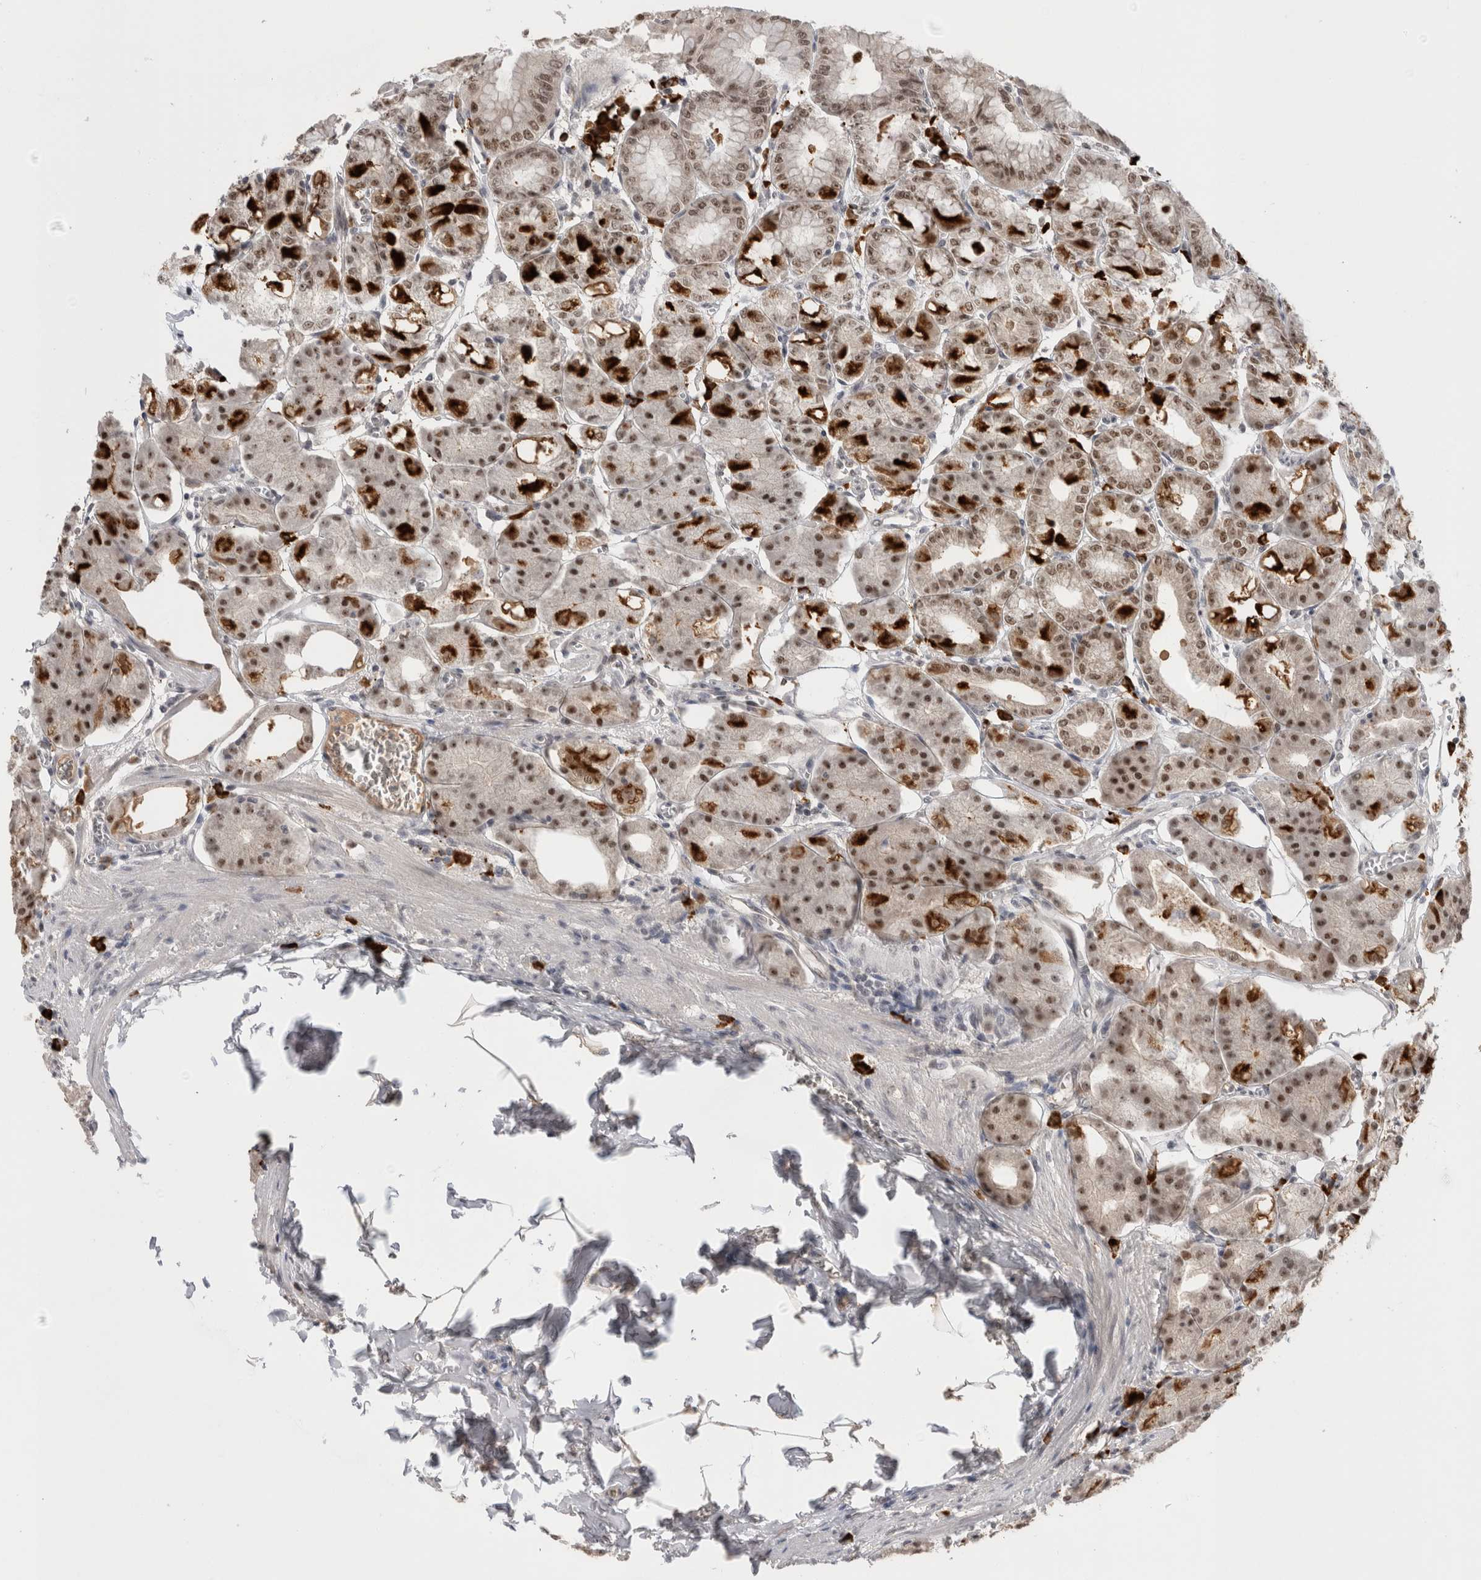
{"staining": {"intensity": "strong", "quantity": ">75%", "location": "cytoplasmic/membranous,nuclear"}, "tissue": "stomach", "cell_type": "Glandular cells", "image_type": "normal", "snomed": [{"axis": "morphology", "description": "Normal tissue, NOS"}, {"axis": "topography", "description": "Stomach, lower"}], "caption": "The photomicrograph exhibits staining of normal stomach, revealing strong cytoplasmic/membranous,nuclear protein positivity (brown color) within glandular cells.", "gene": "ZNF24", "patient": {"sex": "male", "age": 71}}